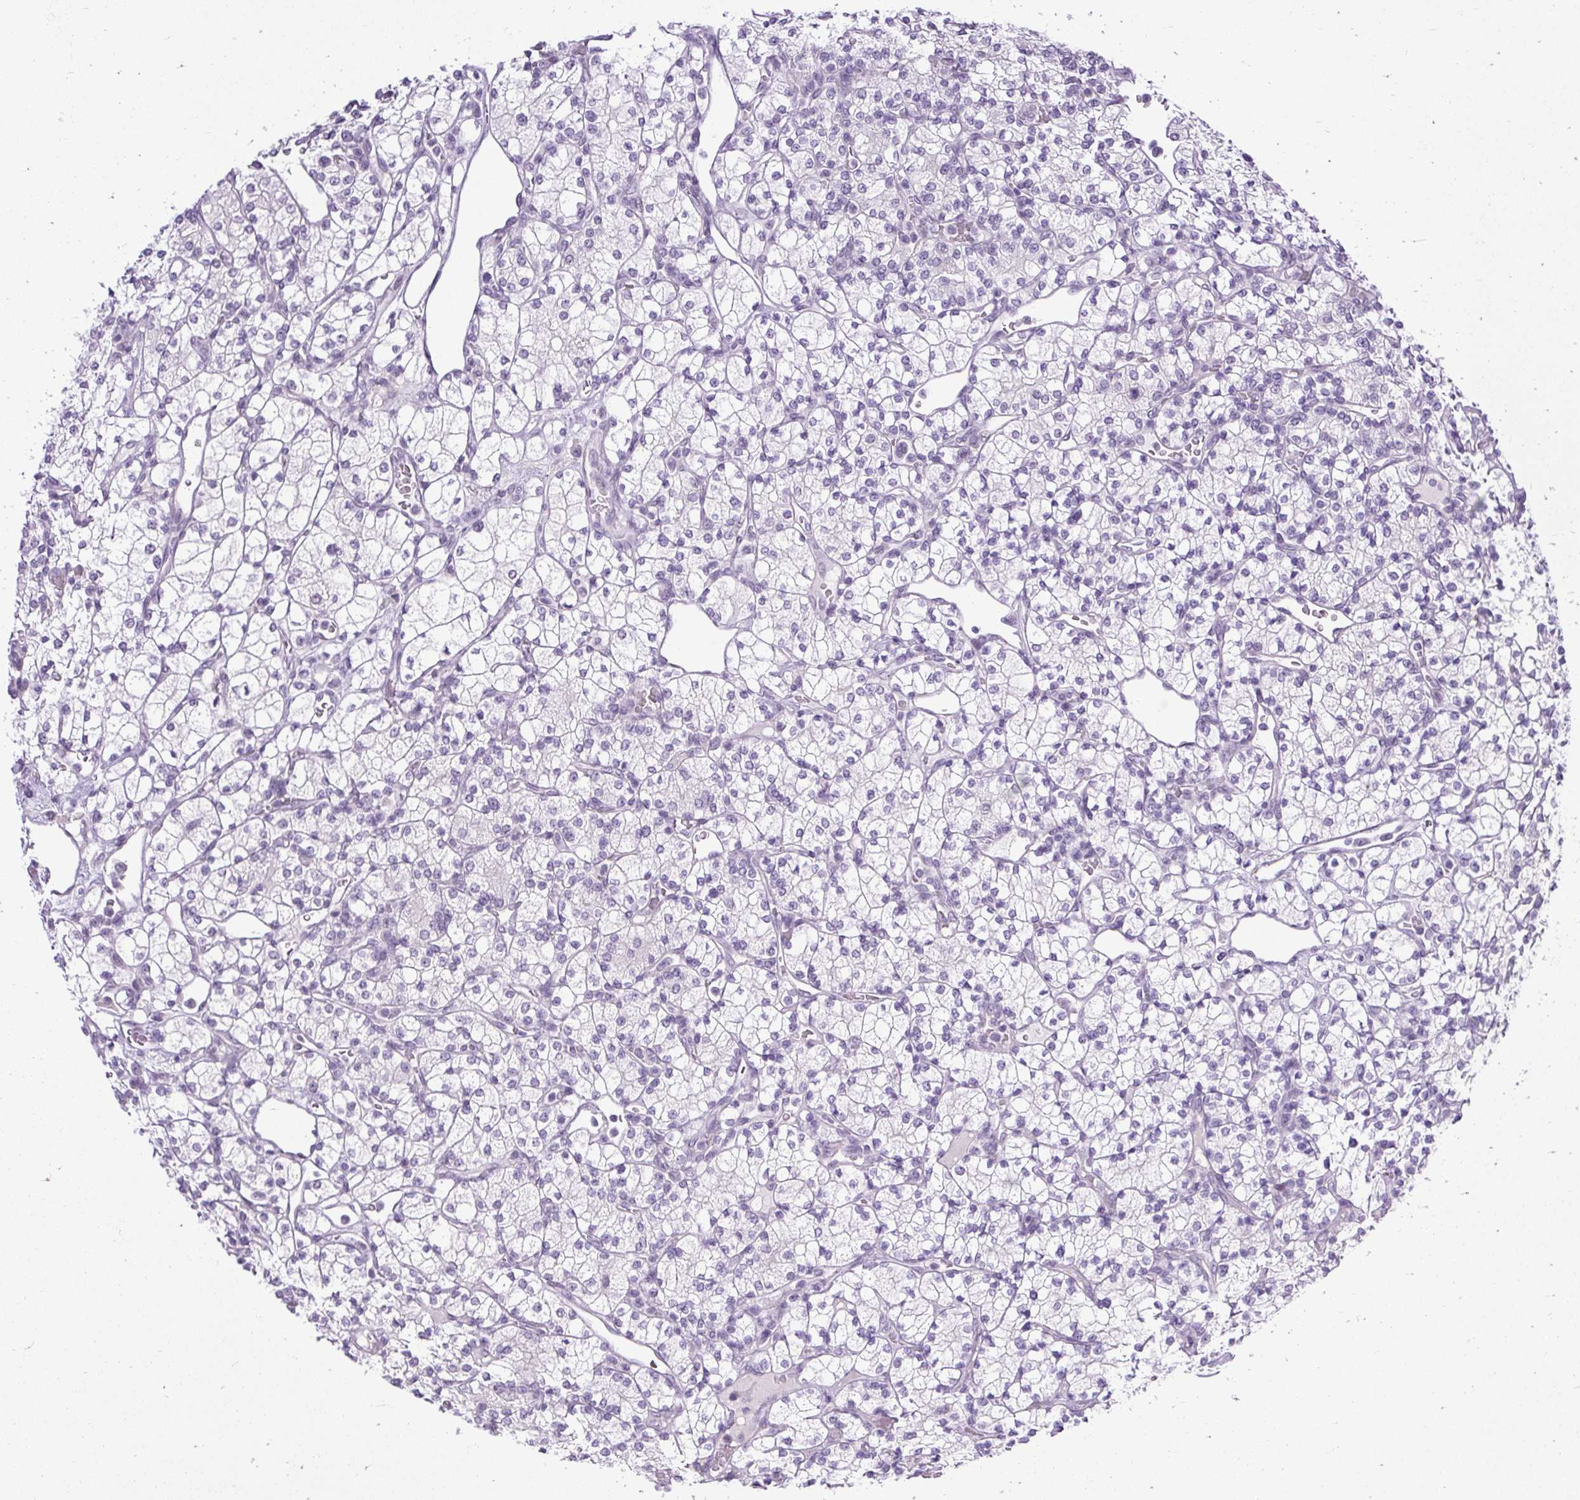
{"staining": {"intensity": "negative", "quantity": "none", "location": "none"}, "tissue": "renal cancer", "cell_type": "Tumor cells", "image_type": "cancer", "snomed": [{"axis": "morphology", "description": "Adenocarcinoma, NOS"}, {"axis": "topography", "description": "Kidney"}], "caption": "An immunohistochemistry (IHC) histopathology image of renal adenocarcinoma is shown. There is no staining in tumor cells of renal adenocarcinoma.", "gene": "WNT10B", "patient": {"sex": "male", "age": 77}}